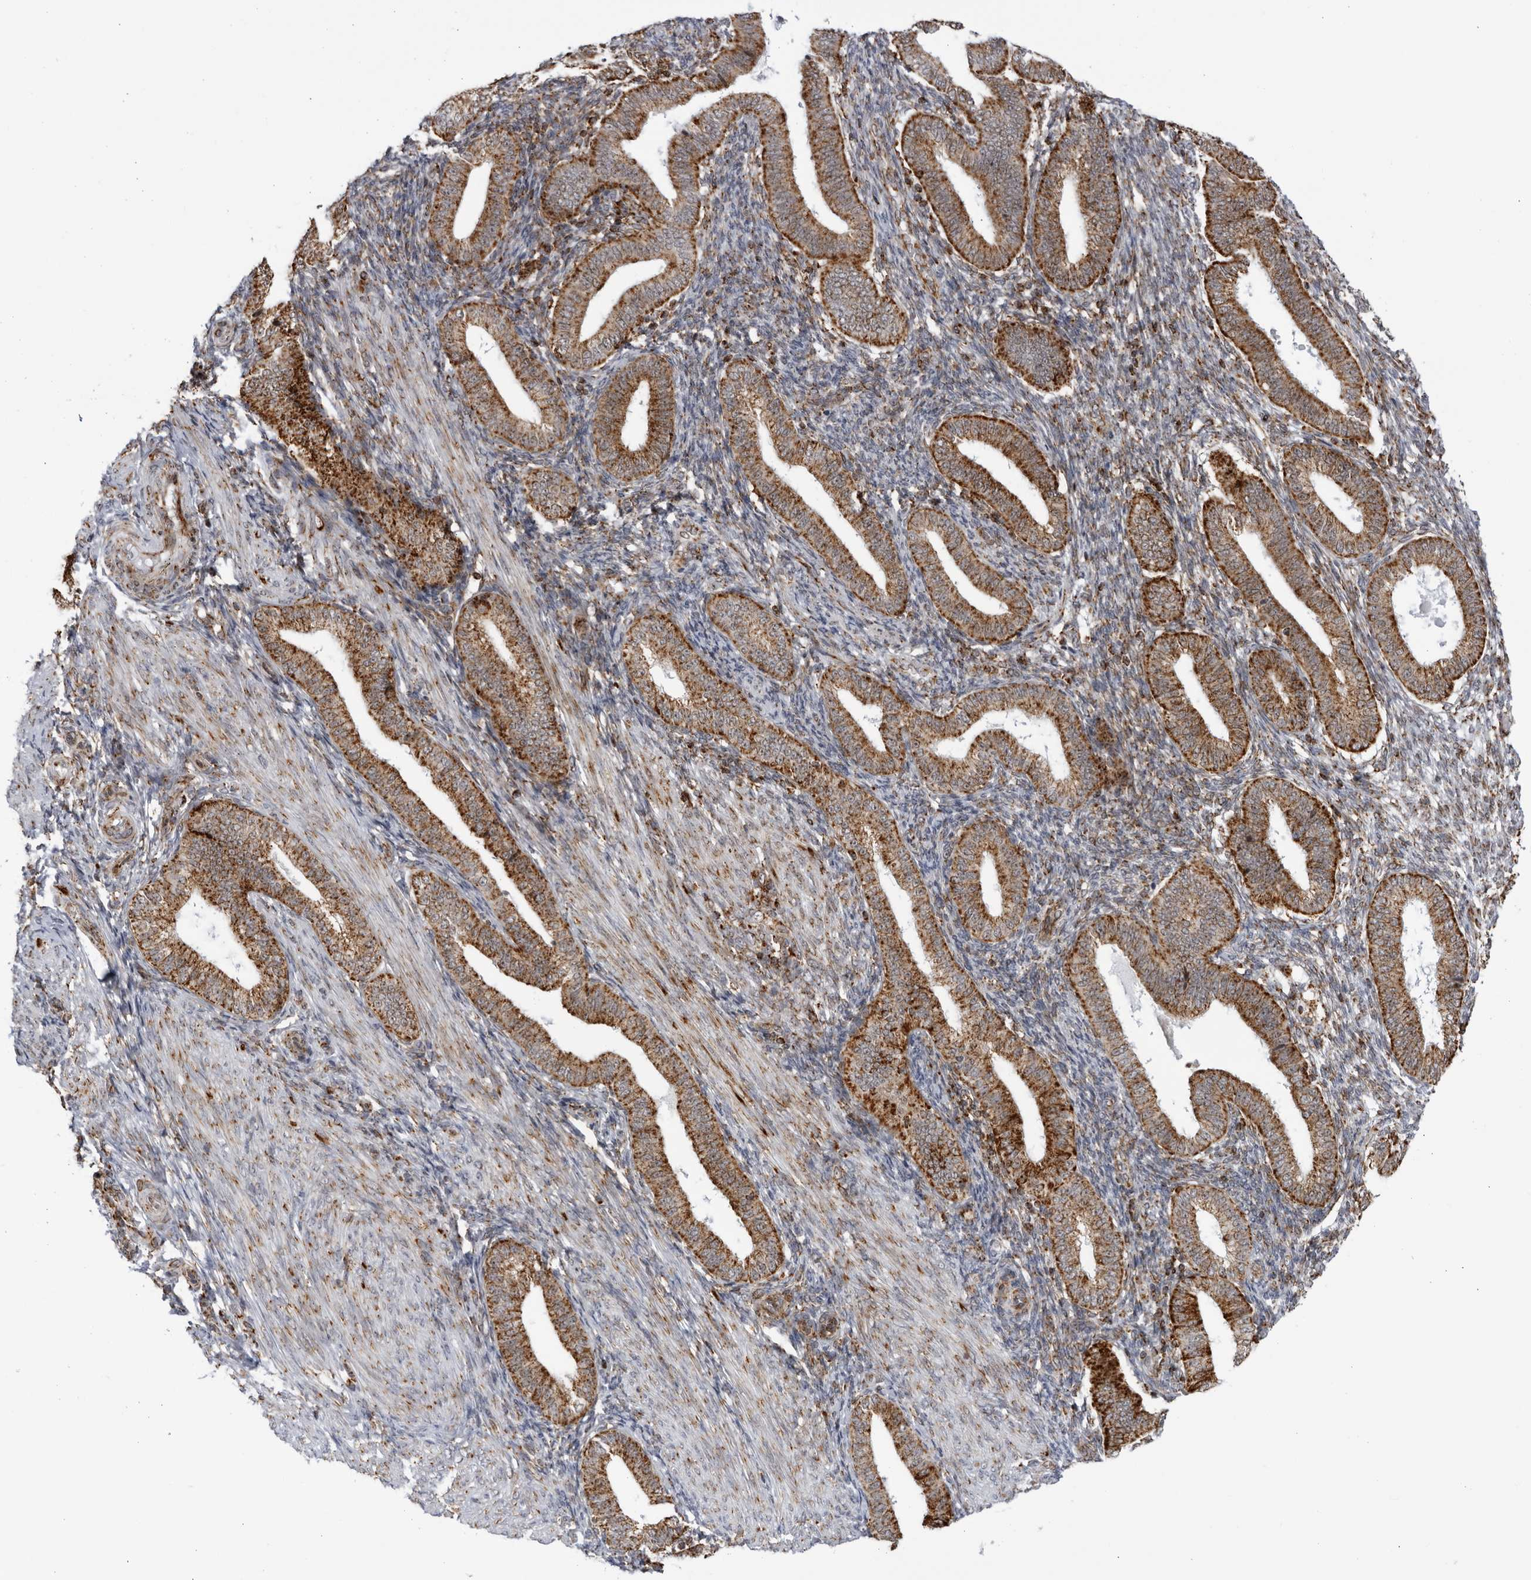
{"staining": {"intensity": "moderate", "quantity": ">75%", "location": "cytoplasmic/membranous"}, "tissue": "endometrium", "cell_type": "Cells in endometrial stroma", "image_type": "normal", "snomed": [{"axis": "morphology", "description": "Normal tissue, NOS"}, {"axis": "topography", "description": "Endometrium"}], "caption": "A medium amount of moderate cytoplasmic/membranous expression is seen in about >75% of cells in endometrial stroma in benign endometrium.", "gene": "RBM34", "patient": {"sex": "female", "age": 39}}